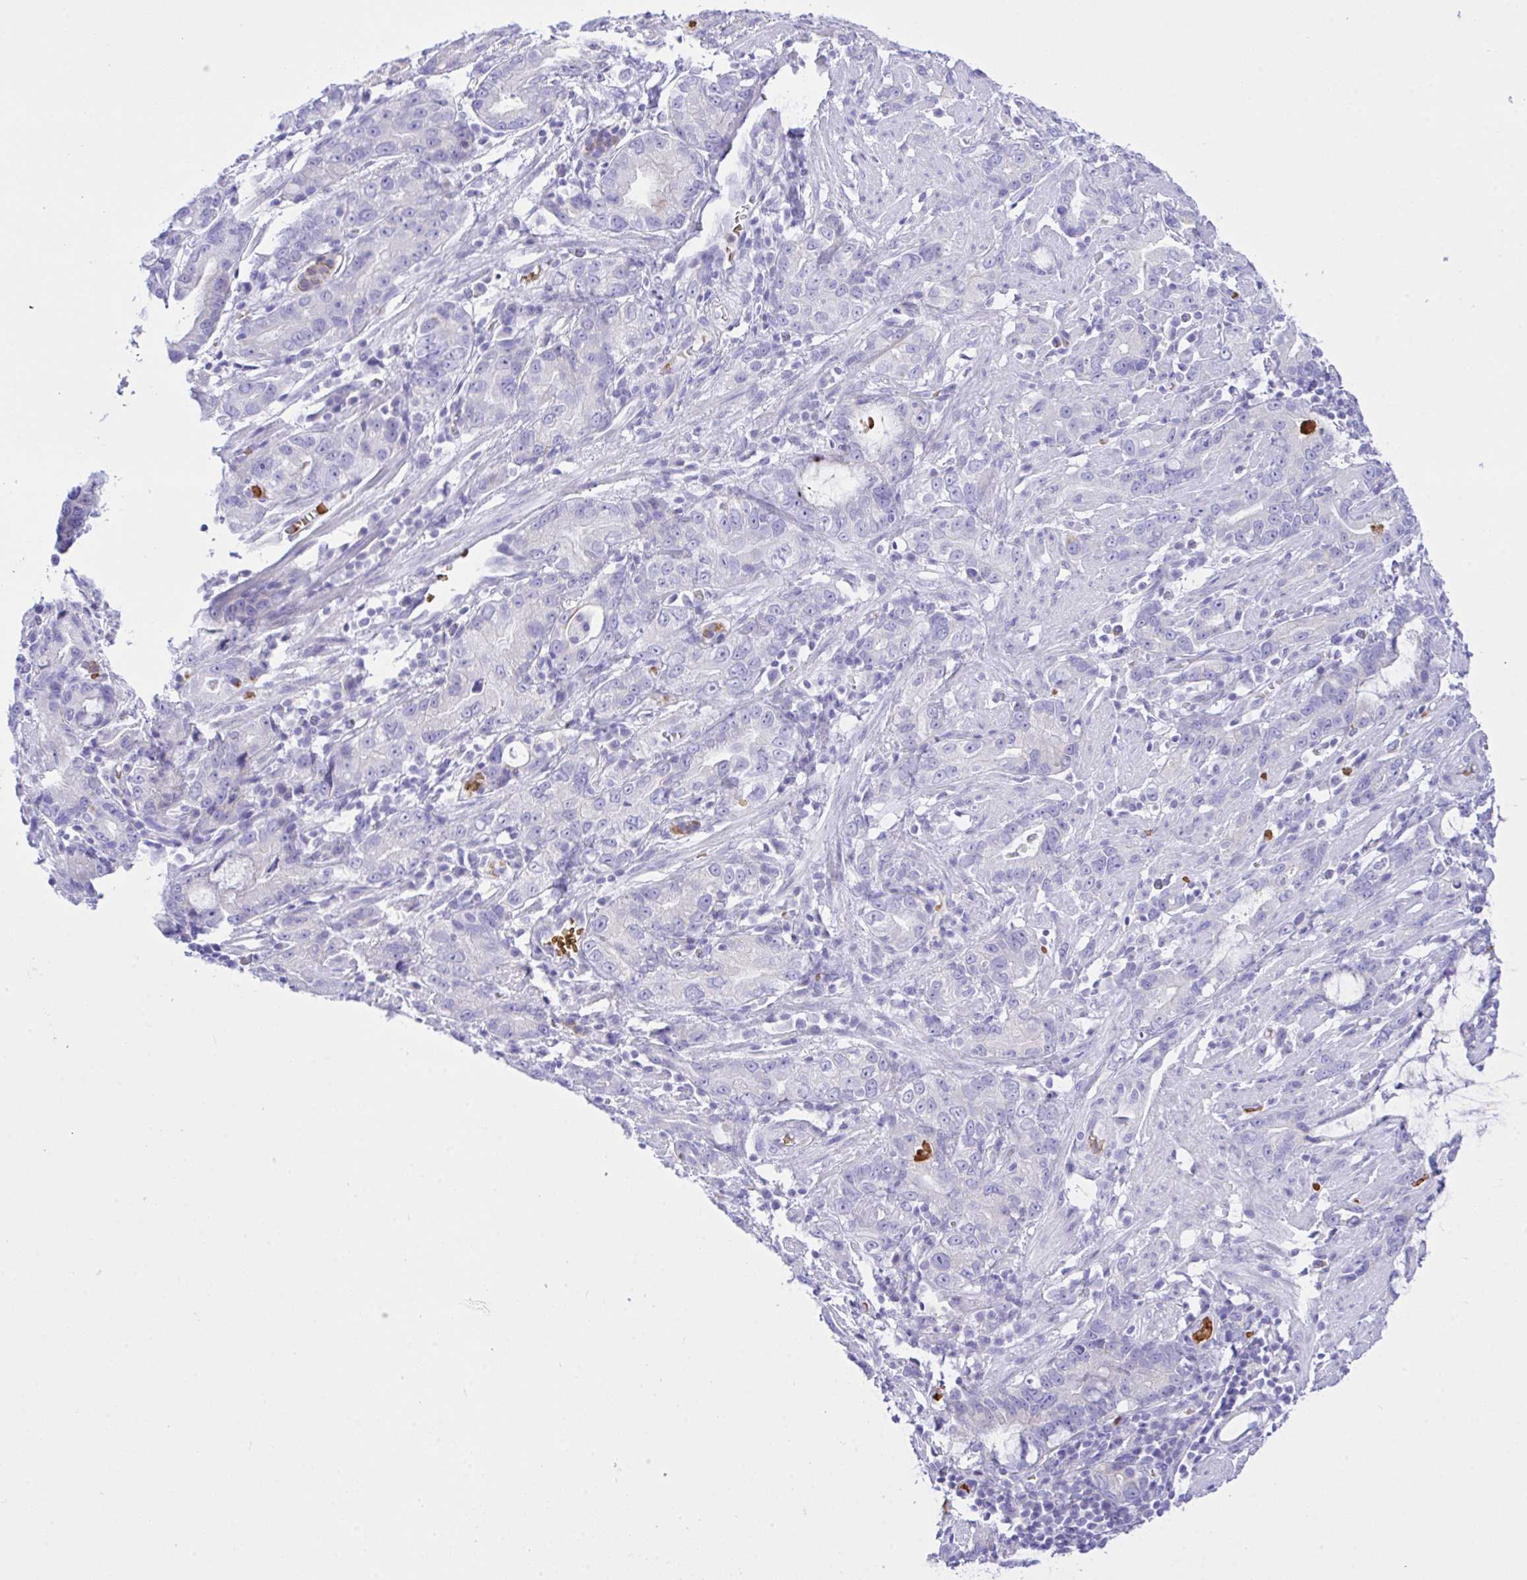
{"staining": {"intensity": "negative", "quantity": "none", "location": "none"}, "tissue": "stomach cancer", "cell_type": "Tumor cells", "image_type": "cancer", "snomed": [{"axis": "morphology", "description": "Adenocarcinoma, NOS"}, {"axis": "topography", "description": "Stomach"}], "caption": "Human stomach cancer stained for a protein using IHC exhibits no staining in tumor cells.", "gene": "ZNF221", "patient": {"sex": "male", "age": 55}}